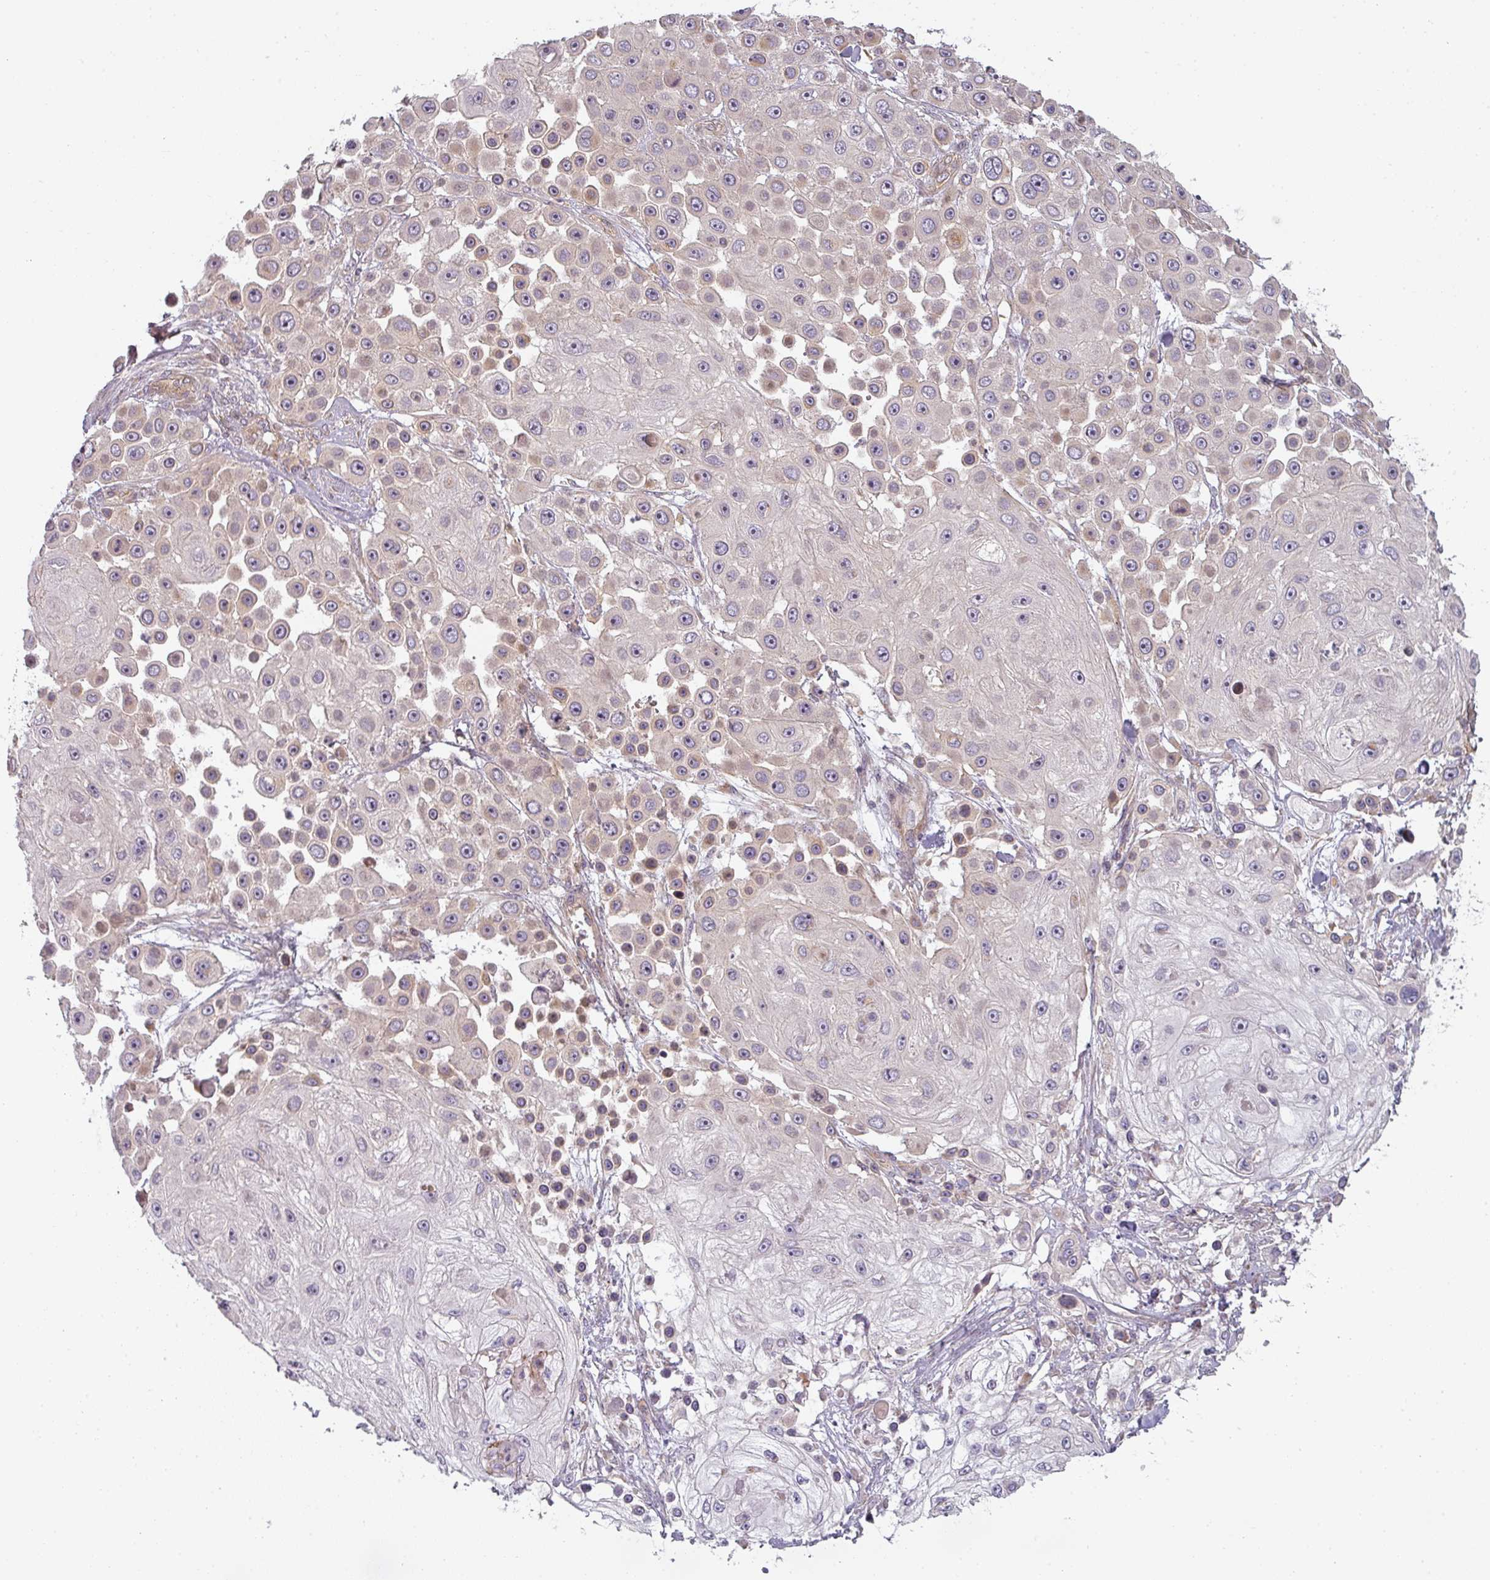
{"staining": {"intensity": "negative", "quantity": "none", "location": "none"}, "tissue": "skin cancer", "cell_type": "Tumor cells", "image_type": "cancer", "snomed": [{"axis": "morphology", "description": "Squamous cell carcinoma, NOS"}, {"axis": "topography", "description": "Skin"}], "caption": "Protein analysis of skin squamous cell carcinoma demonstrates no significant positivity in tumor cells.", "gene": "CNOT1", "patient": {"sex": "male", "age": 67}}